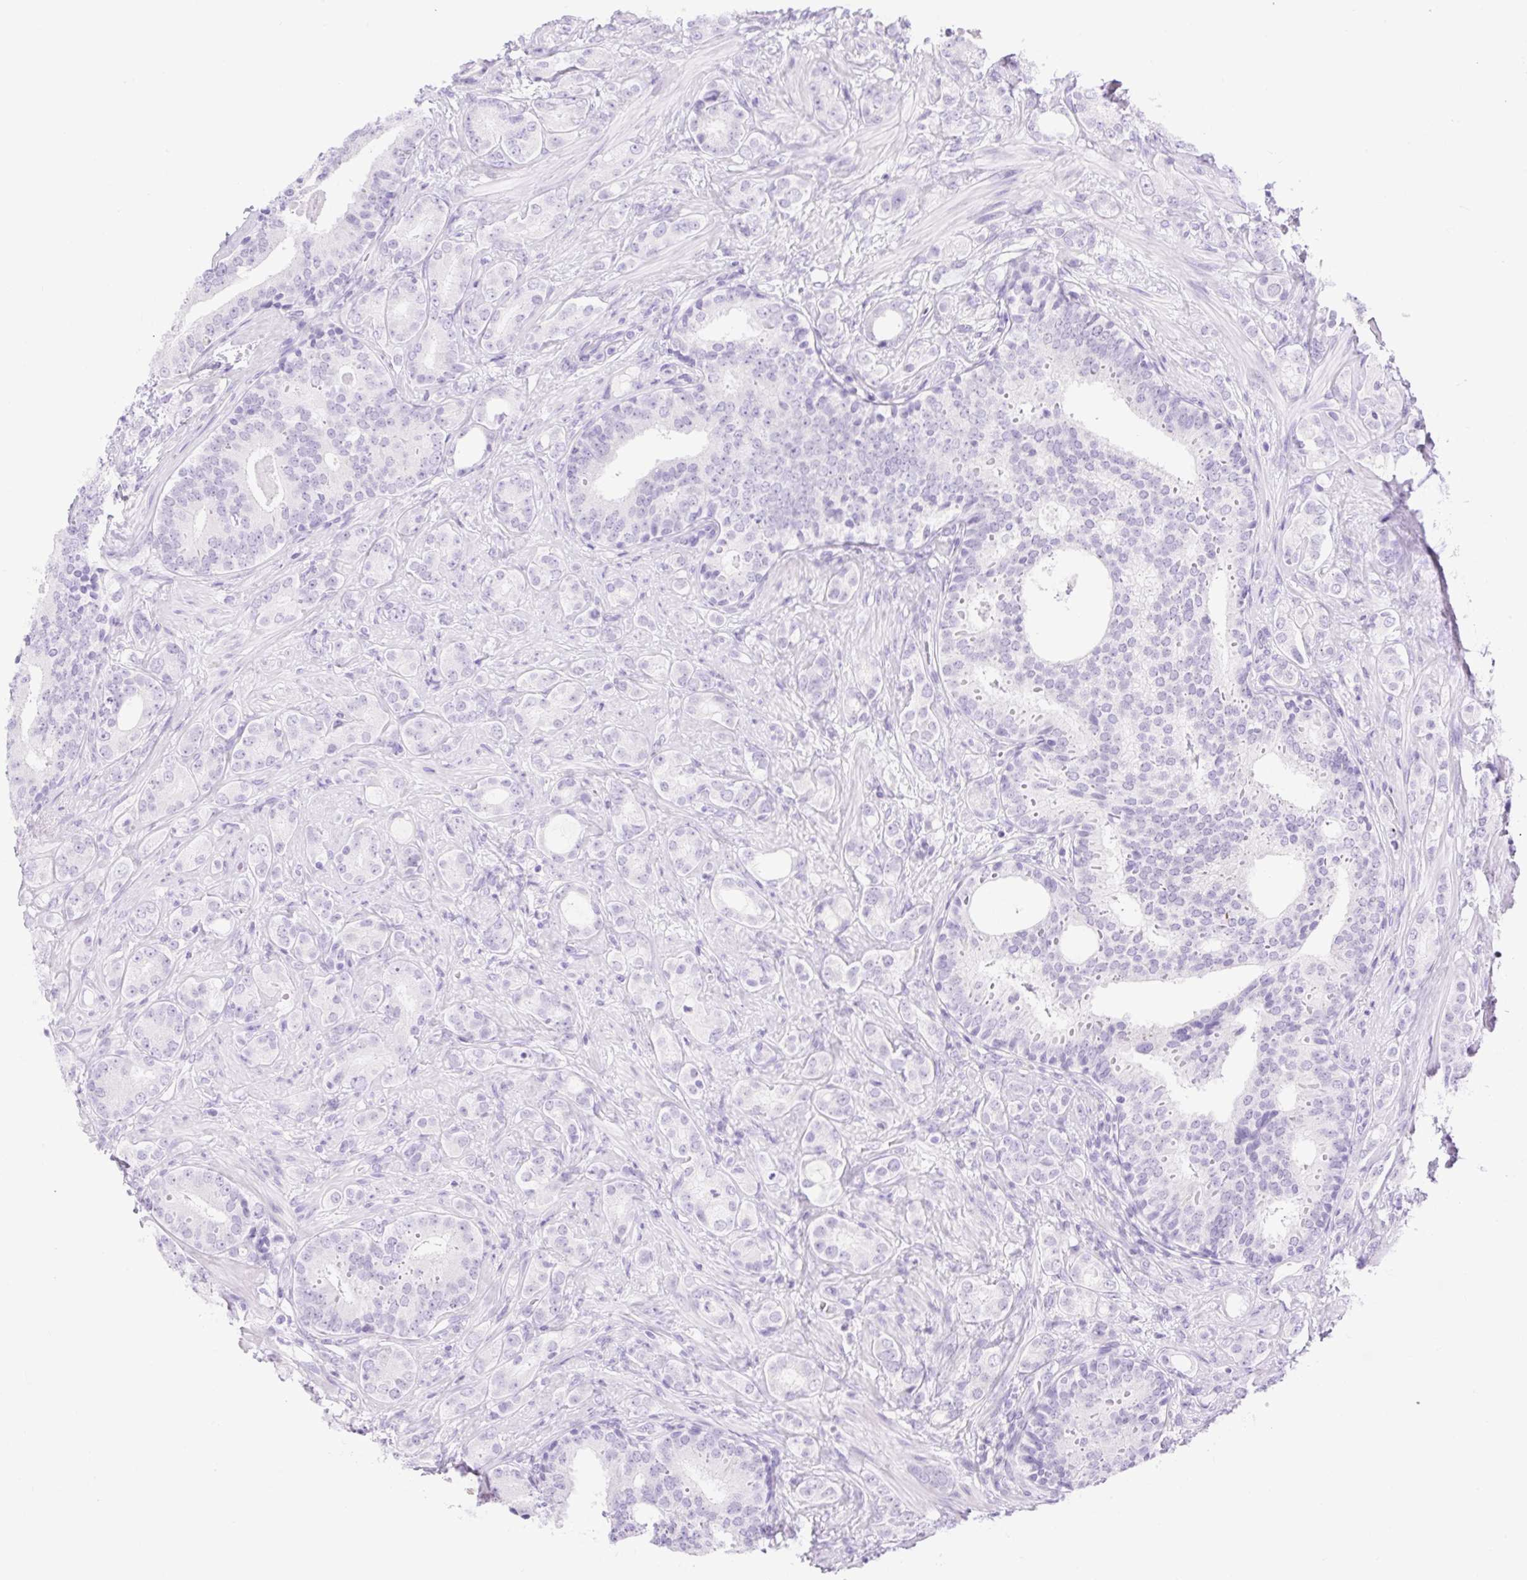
{"staining": {"intensity": "negative", "quantity": "none", "location": "none"}, "tissue": "prostate cancer", "cell_type": "Tumor cells", "image_type": "cancer", "snomed": [{"axis": "morphology", "description": "Adenocarcinoma, High grade"}, {"axis": "topography", "description": "Prostate"}], "caption": "A high-resolution image shows immunohistochemistry staining of prostate adenocarcinoma (high-grade), which displays no significant positivity in tumor cells.", "gene": "SLC25A40", "patient": {"sex": "male", "age": 62}}